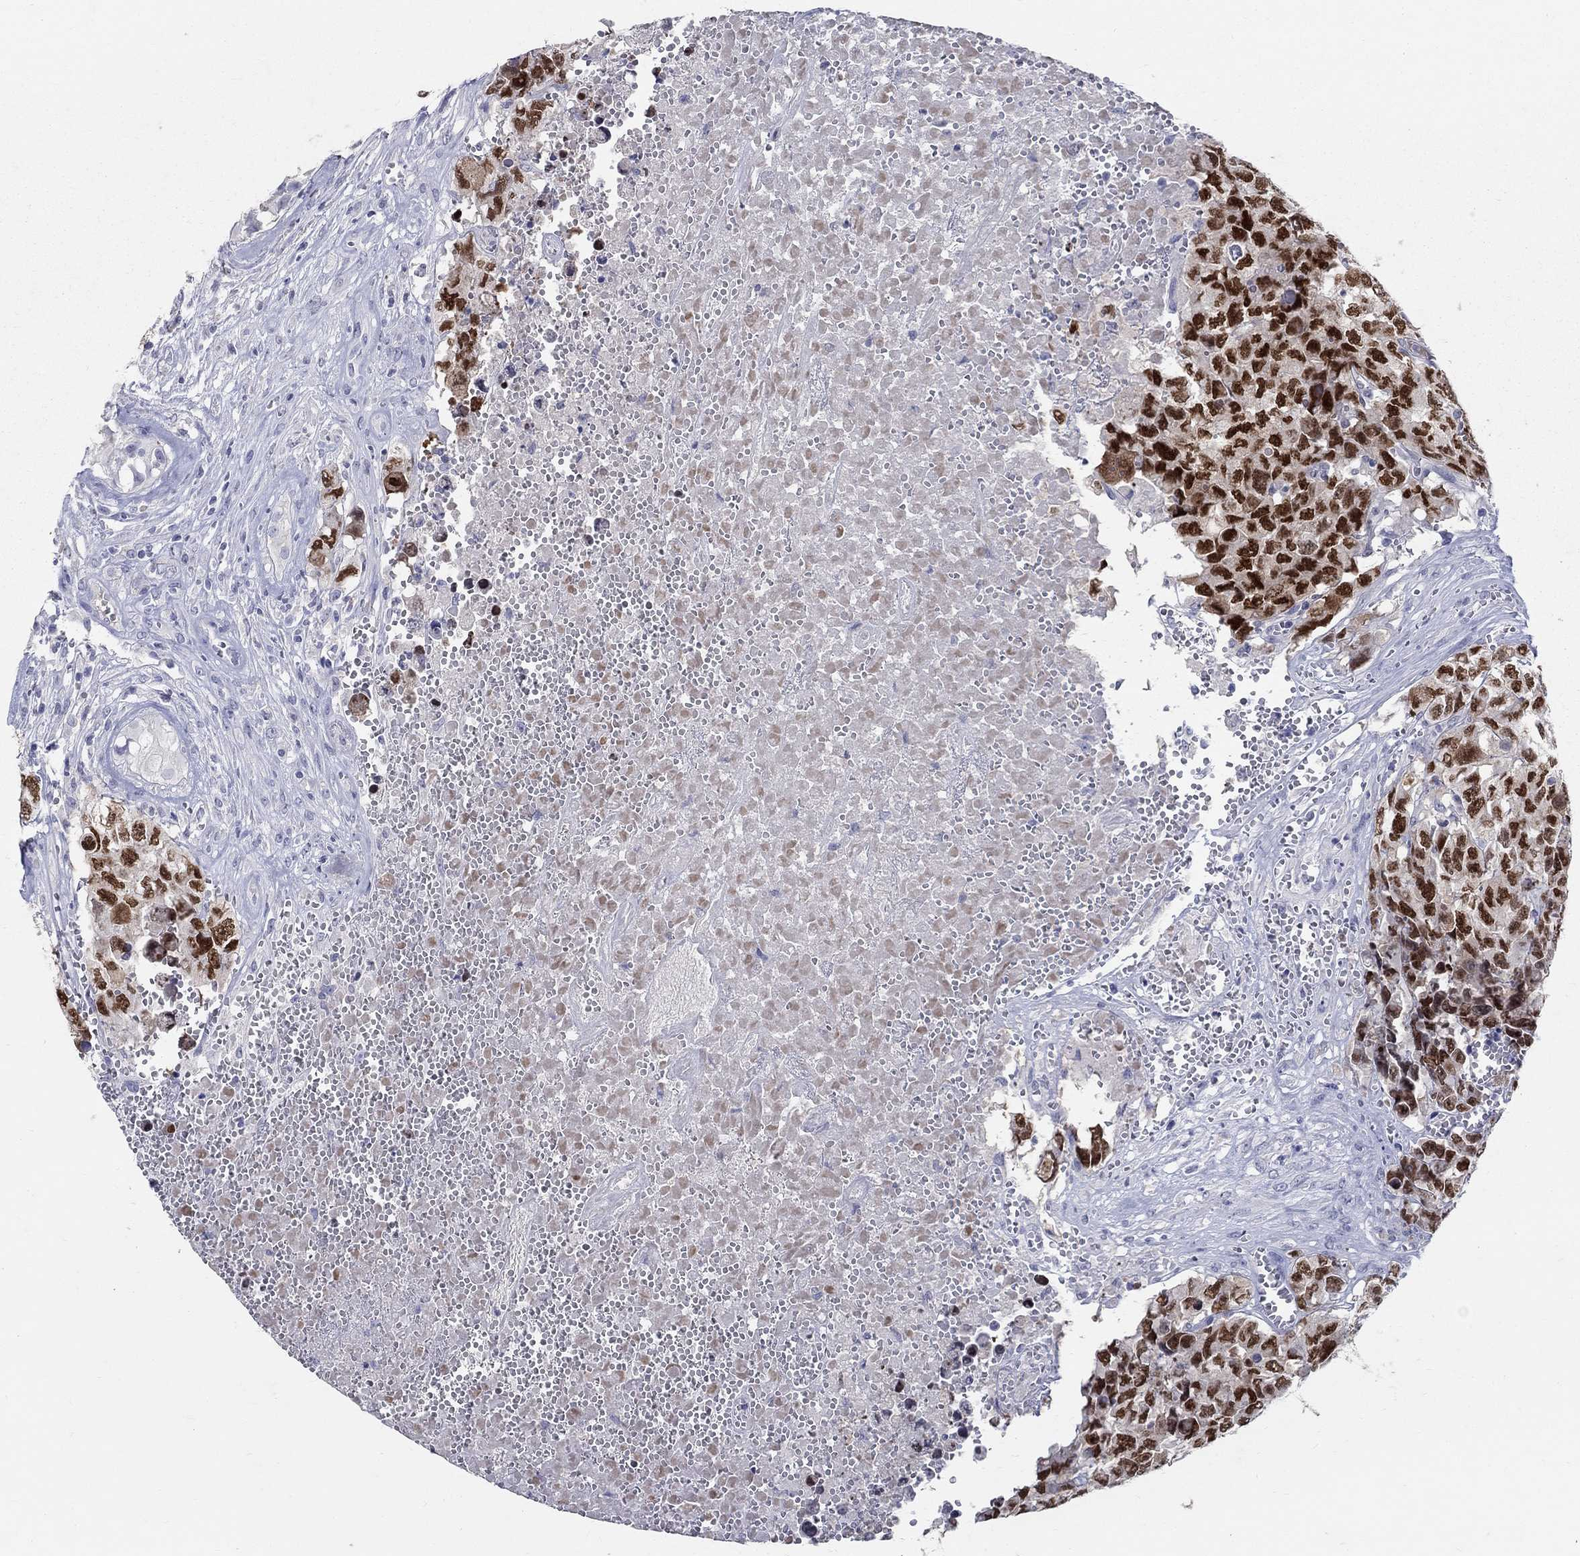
{"staining": {"intensity": "strong", "quantity": ">75%", "location": "nuclear"}, "tissue": "testis cancer", "cell_type": "Tumor cells", "image_type": "cancer", "snomed": [{"axis": "morphology", "description": "Carcinoma, Embryonal, NOS"}, {"axis": "topography", "description": "Testis"}], "caption": "Testis embryonal carcinoma stained for a protein shows strong nuclear positivity in tumor cells.", "gene": "SOX2", "patient": {"sex": "male", "age": 23}}